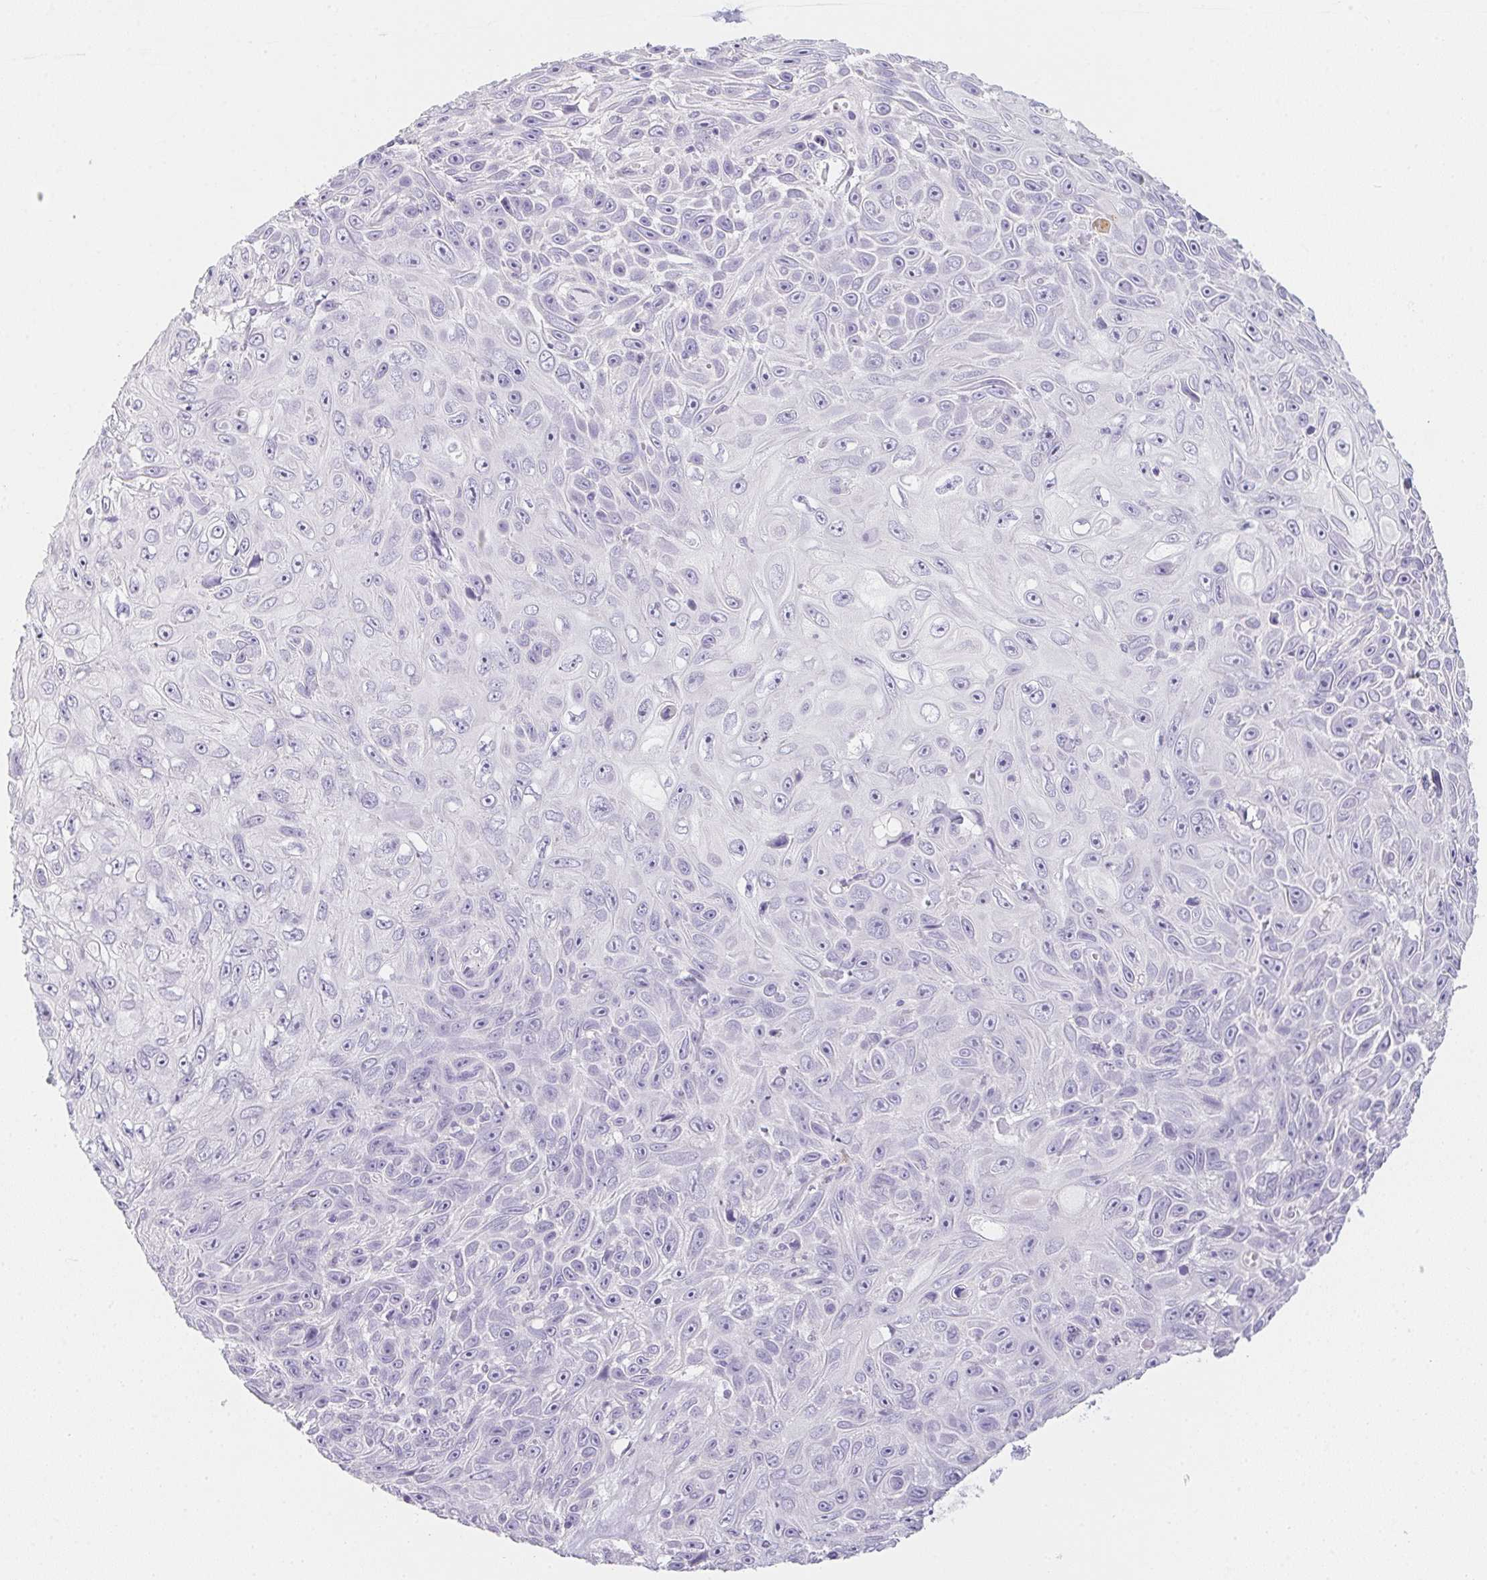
{"staining": {"intensity": "negative", "quantity": "none", "location": "none"}, "tissue": "skin cancer", "cell_type": "Tumor cells", "image_type": "cancer", "snomed": [{"axis": "morphology", "description": "Squamous cell carcinoma, NOS"}, {"axis": "topography", "description": "Skin"}], "caption": "IHC photomicrograph of skin cancer stained for a protein (brown), which demonstrates no positivity in tumor cells.", "gene": "MYL4", "patient": {"sex": "male", "age": 82}}